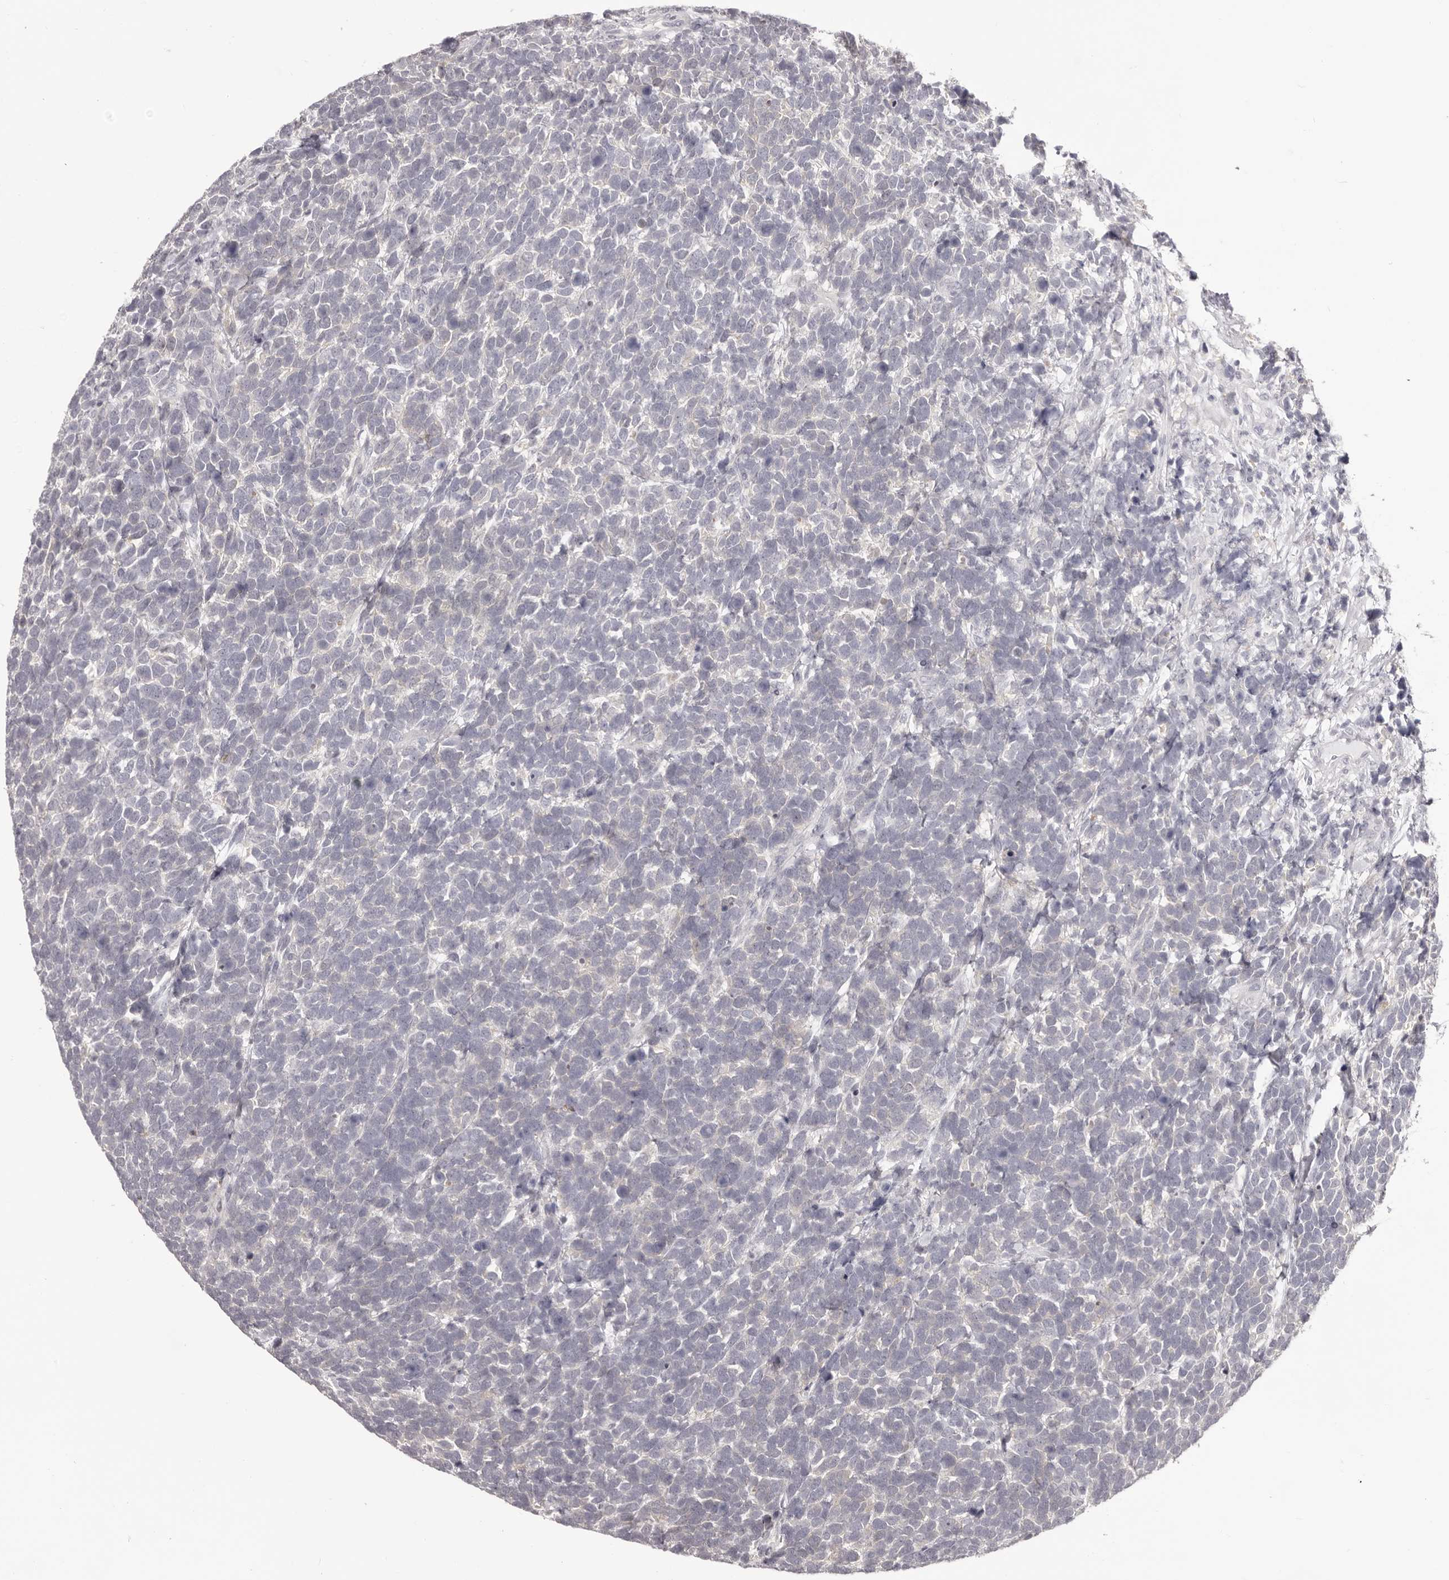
{"staining": {"intensity": "negative", "quantity": "none", "location": "none"}, "tissue": "urothelial cancer", "cell_type": "Tumor cells", "image_type": "cancer", "snomed": [{"axis": "morphology", "description": "Urothelial carcinoma, High grade"}, {"axis": "topography", "description": "Urinary bladder"}], "caption": "There is no significant positivity in tumor cells of urothelial cancer.", "gene": "OTUD3", "patient": {"sex": "female", "age": 82}}